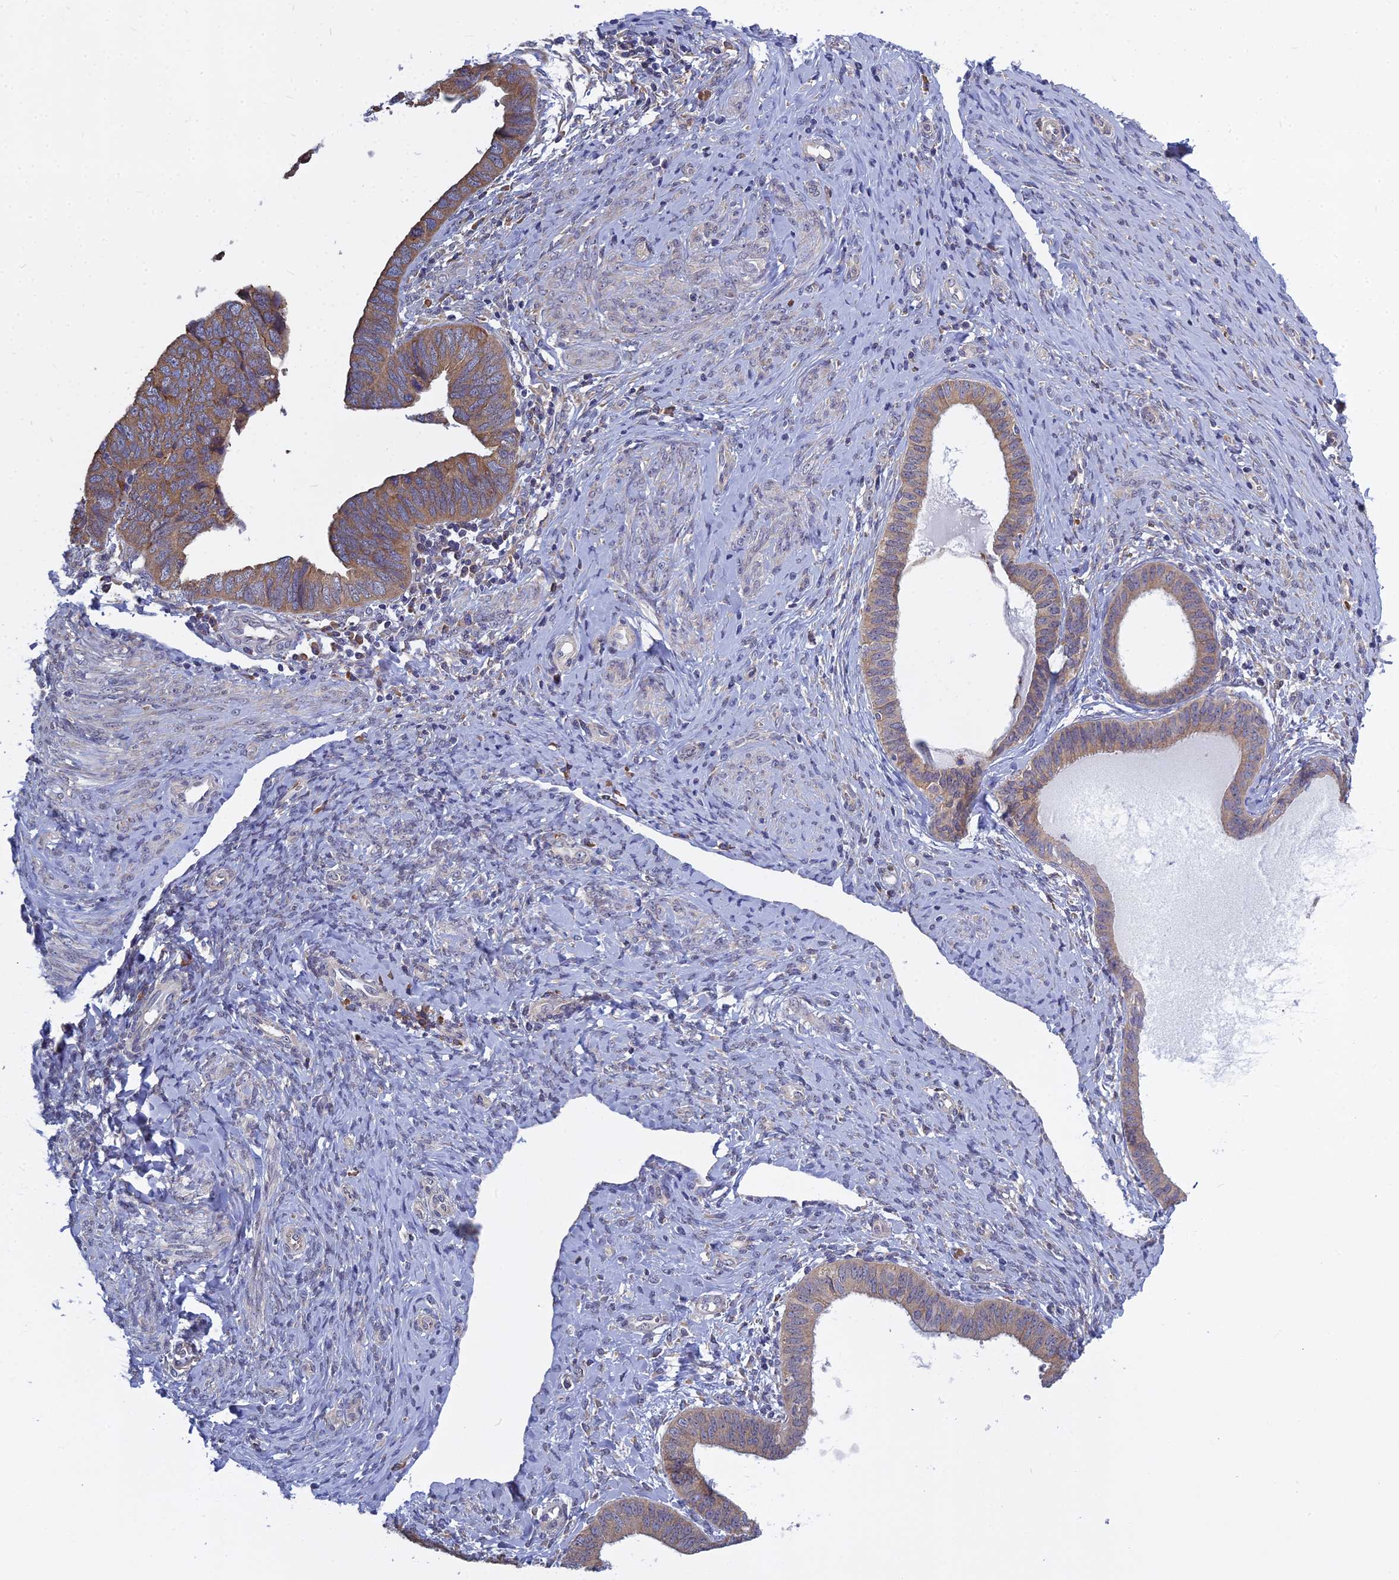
{"staining": {"intensity": "moderate", "quantity": ">75%", "location": "cytoplasmic/membranous"}, "tissue": "endometrial cancer", "cell_type": "Tumor cells", "image_type": "cancer", "snomed": [{"axis": "morphology", "description": "Adenocarcinoma, NOS"}, {"axis": "topography", "description": "Endometrium"}], "caption": "High-magnification brightfield microscopy of endometrial cancer stained with DAB (brown) and counterstained with hematoxylin (blue). tumor cells exhibit moderate cytoplasmic/membranous expression is identified in about>75% of cells.", "gene": "KIAA1143", "patient": {"sex": "female", "age": 79}}